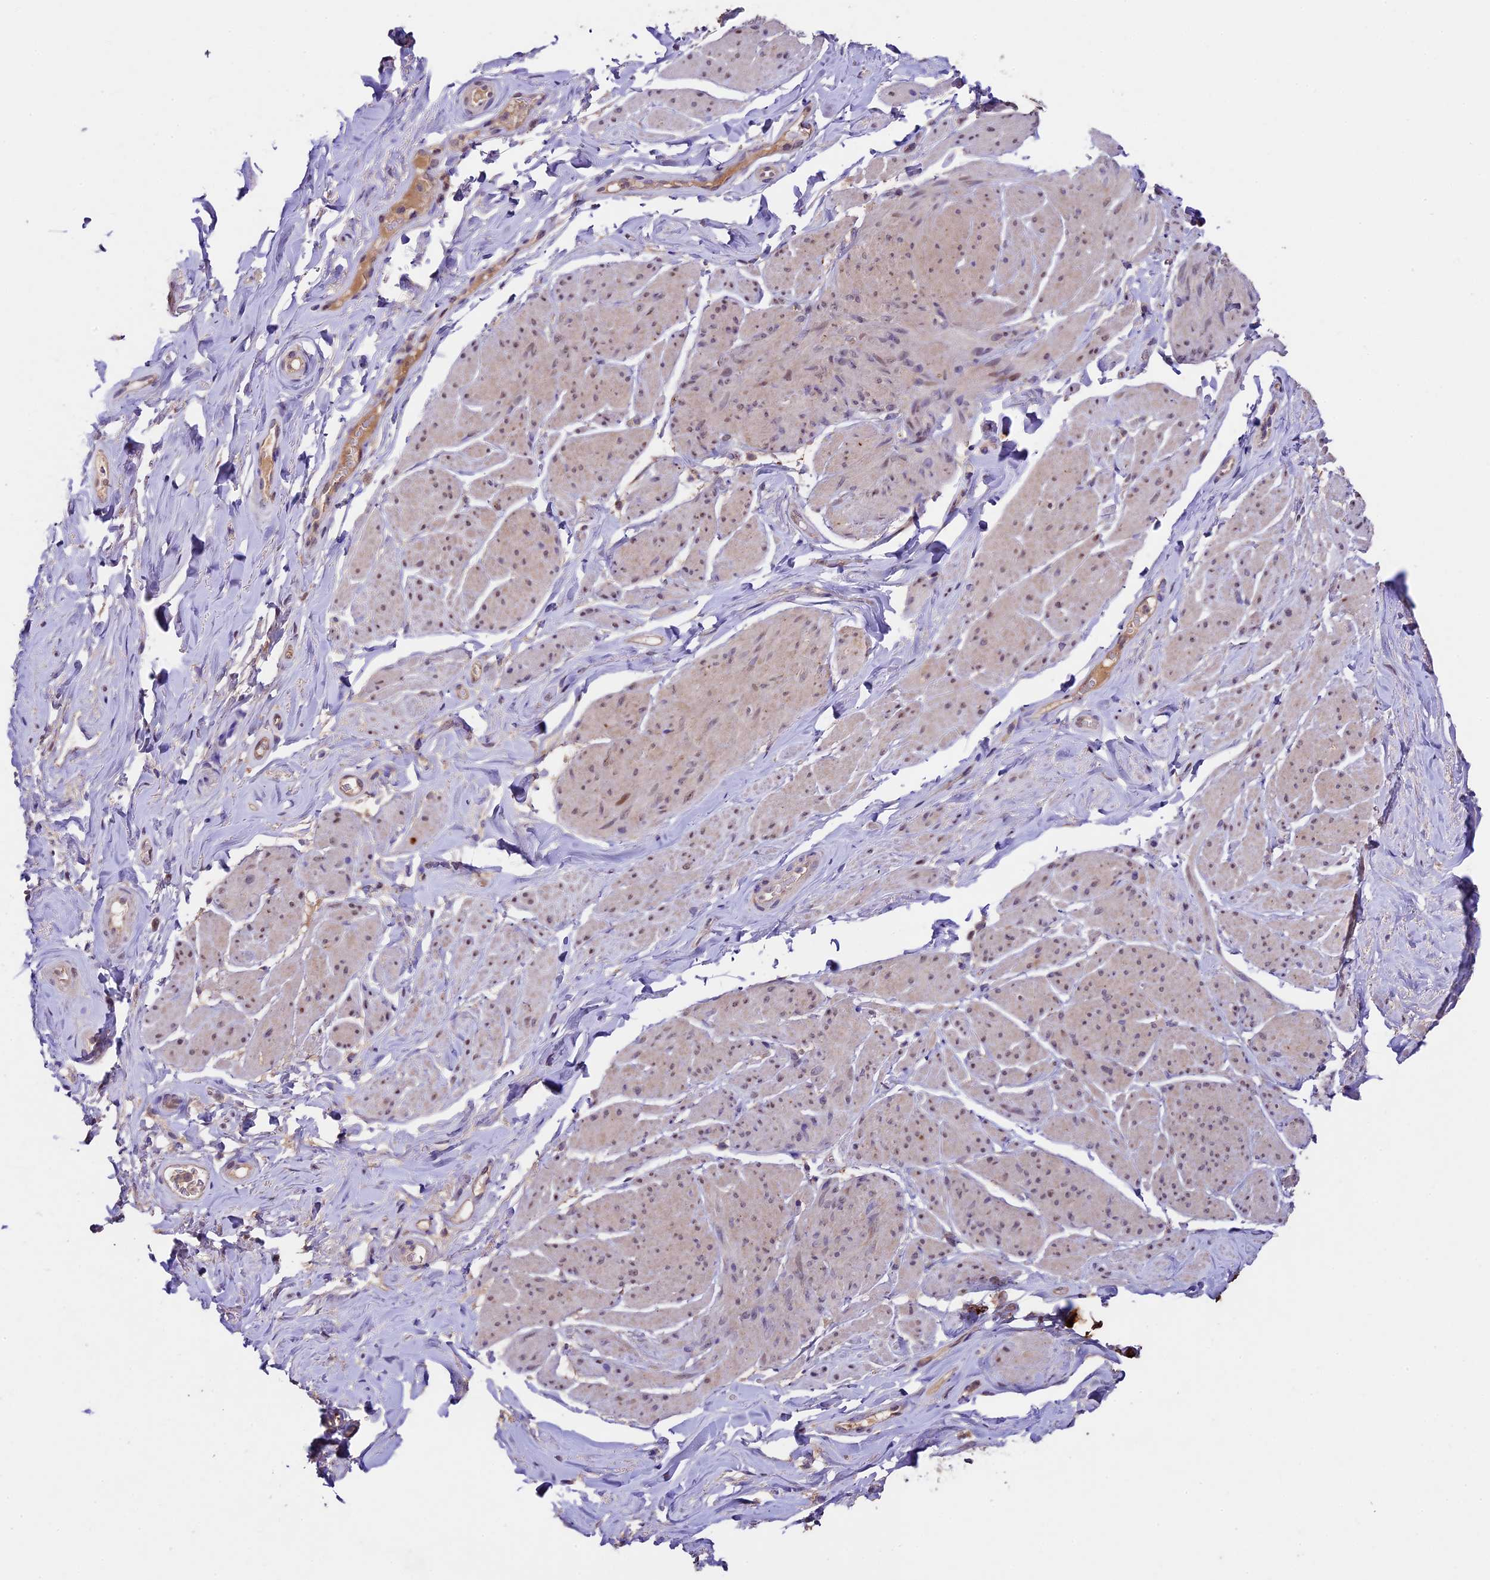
{"staining": {"intensity": "weak", "quantity": "<25%", "location": "cytoplasmic/membranous"}, "tissue": "smooth muscle", "cell_type": "Smooth muscle cells", "image_type": "normal", "snomed": [{"axis": "morphology", "description": "Normal tissue, NOS"}, {"axis": "topography", "description": "Smooth muscle"}, {"axis": "topography", "description": "Peripheral nerve tissue"}], "caption": "This is an immunohistochemistry image of benign human smooth muscle. There is no positivity in smooth muscle cells.", "gene": "SBNO2", "patient": {"sex": "male", "age": 69}}